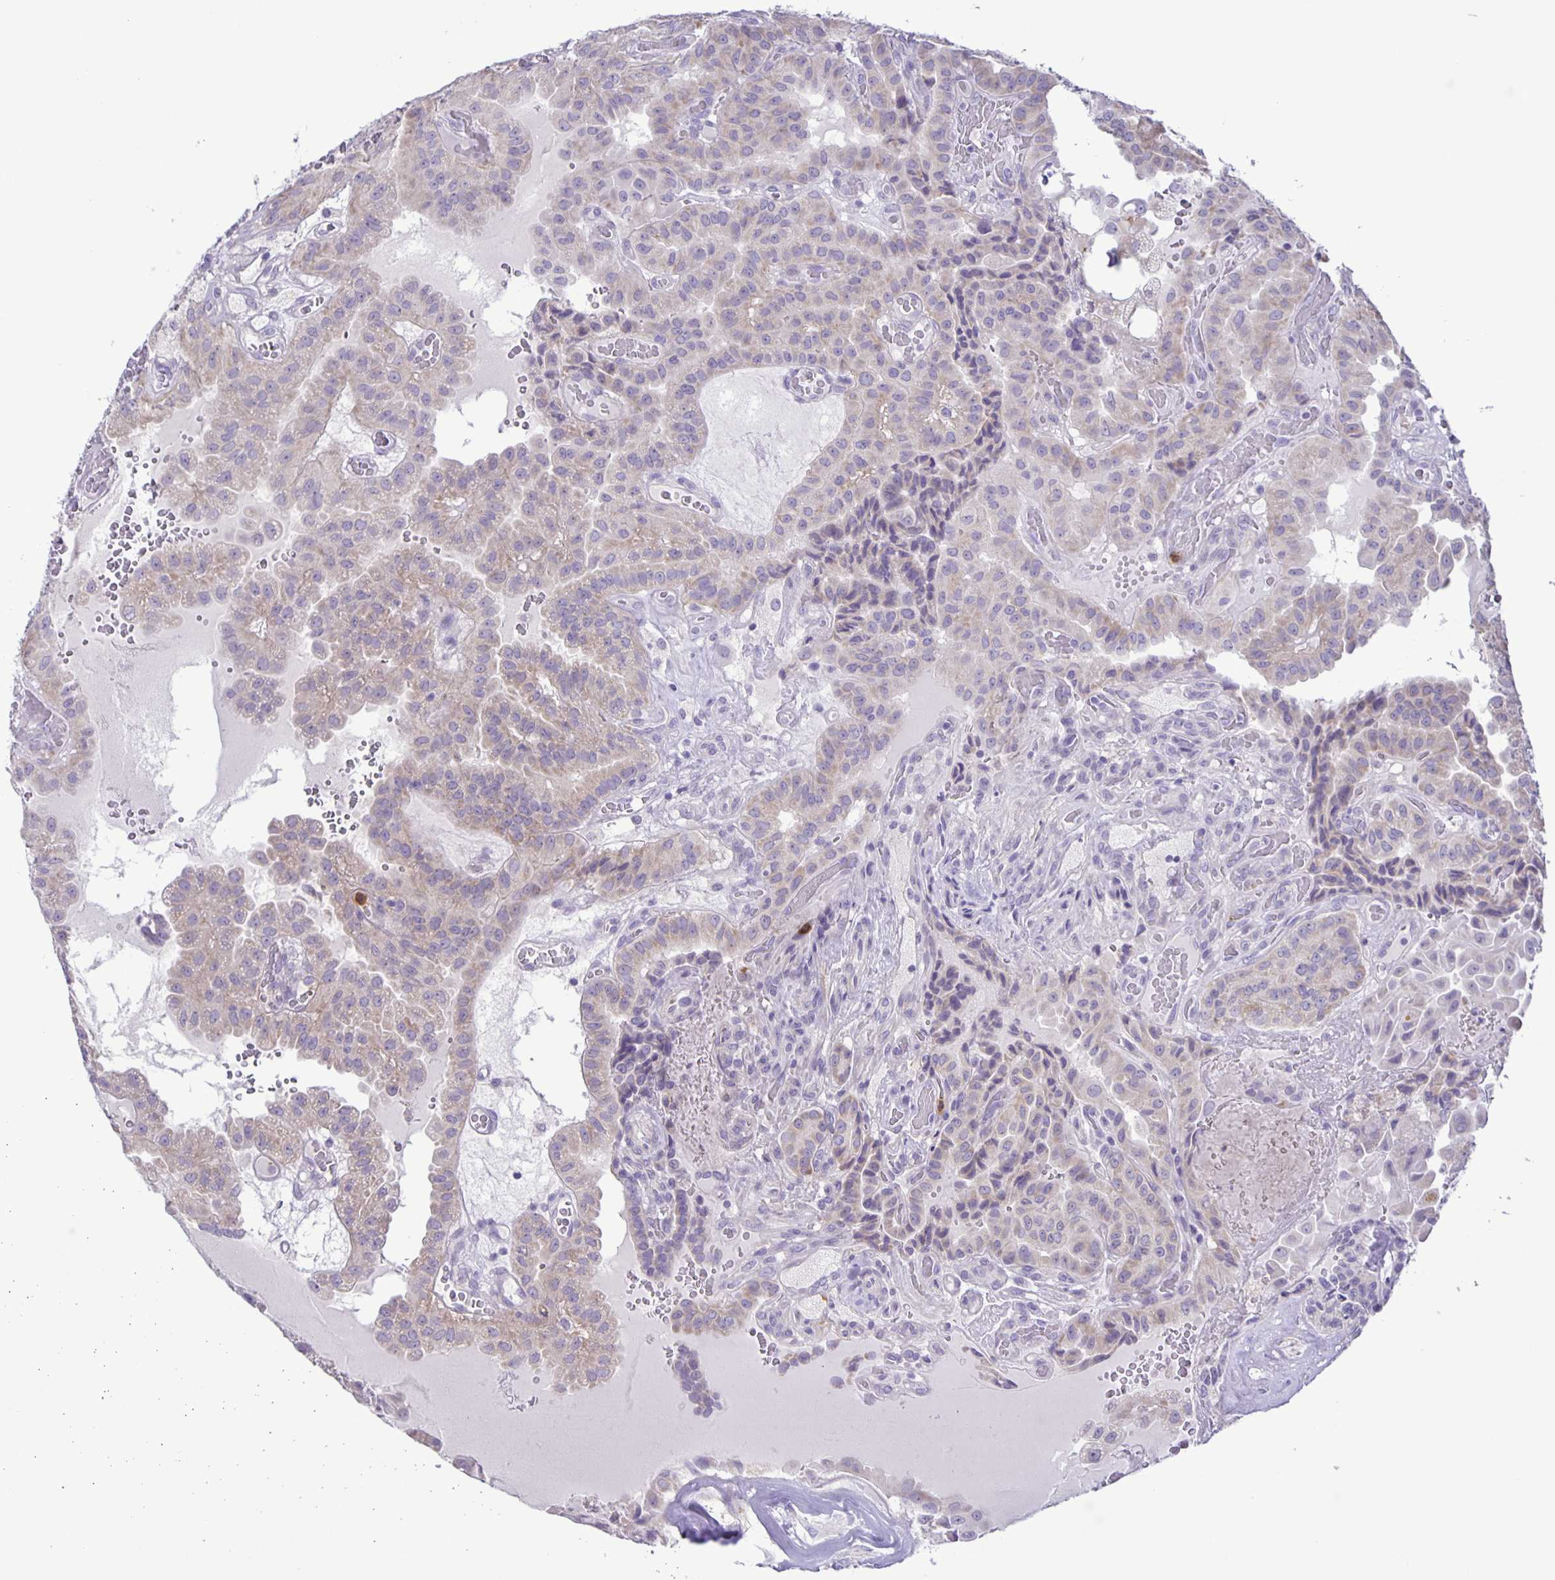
{"staining": {"intensity": "negative", "quantity": "none", "location": "none"}, "tissue": "thyroid cancer", "cell_type": "Tumor cells", "image_type": "cancer", "snomed": [{"axis": "morphology", "description": "Papillary adenocarcinoma, NOS"}, {"axis": "morphology", "description": "Papillary adenoma metastatic"}, {"axis": "topography", "description": "Thyroid gland"}], "caption": "Human thyroid papillary adenocarcinoma stained for a protein using immunohistochemistry demonstrates no staining in tumor cells.", "gene": "ADCK1", "patient": {"sex": "male", "age": 87}}